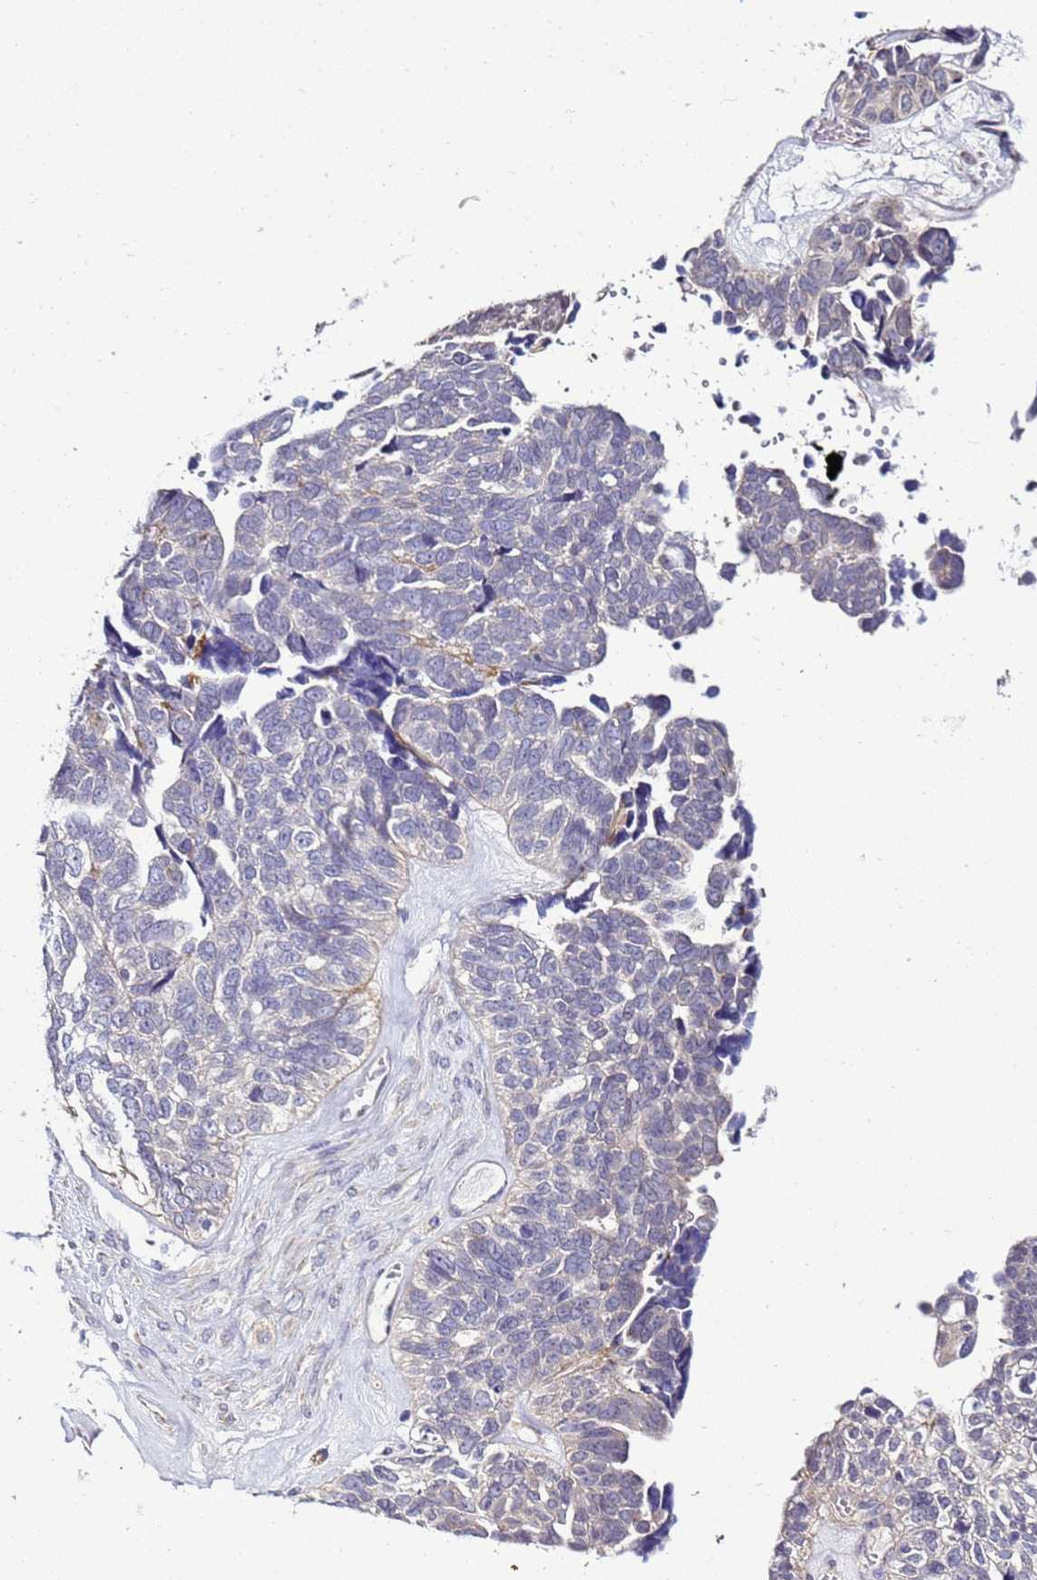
{"staining": {"intensity": "negative", "quantity": "none", "location": "none"}, "tissue": "ovarian cancer", "cell_type": "Tumor cells", "image_type": "cancer", "snomed": [{"axis": "morphology", "description": "Cystadenocarcinoma, serous, NOS"}, {"axis": "topography", "description": "Ovary"}], "caption": "Ovarian cancer was stained to show a protein in brown. There is no significant positivity in tumor cells.", "gene": "FAM166B", "patient": {"sex": "female", "age": 79}}